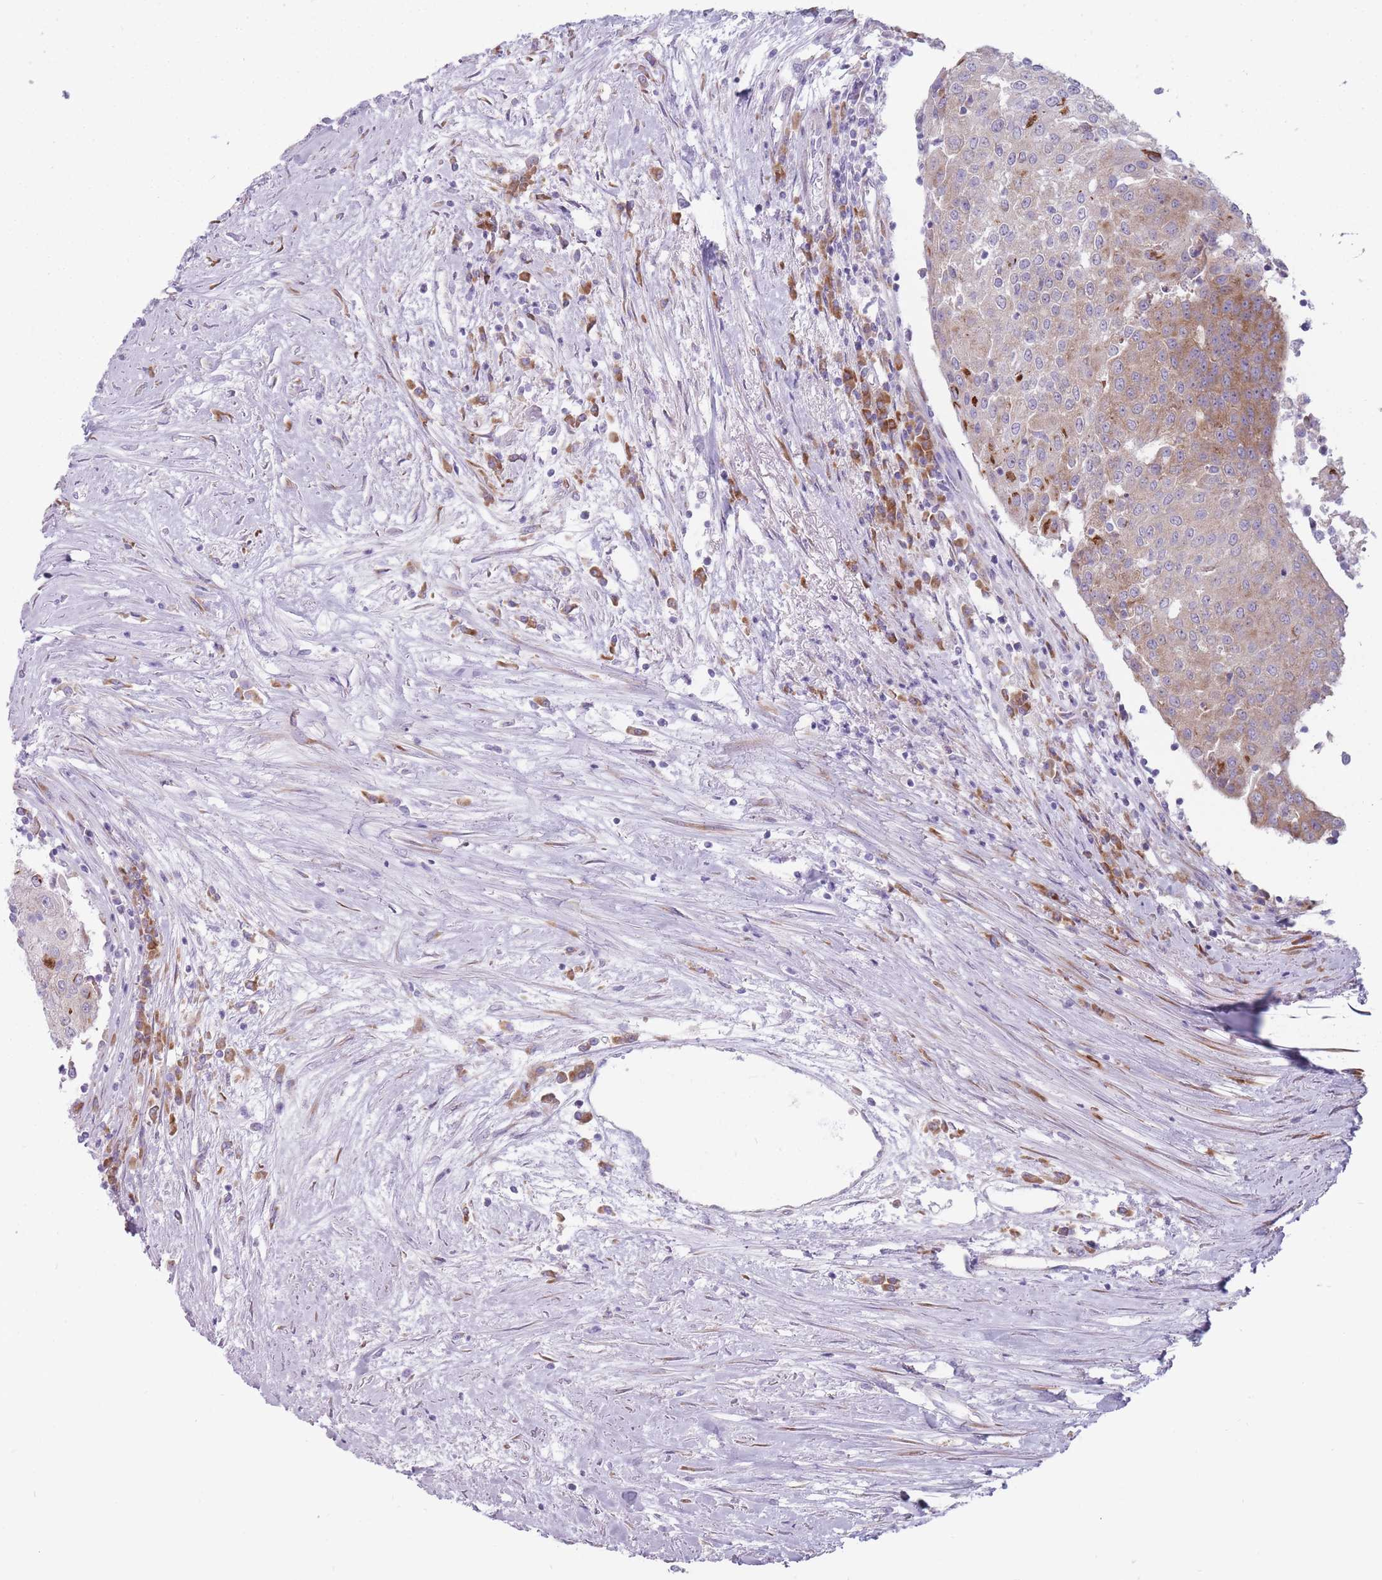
{"staining": {"intensity": "moderate", "quantity": "25%-75%", "location": "cytoplasmic/membranous"}, "tissue": "urothelial cancer", "cell_type": "Tumor cells", "image_type": "cancer", "snomed": [{"axis": "morphology", "description": "Urothelial carcinoma, High grade"}, {"axis": "topography", "description": "Urinary bladder"}], "caption": "About 25%-75% of tumor cells in high-grade urothelial carcinoma reveal moderate cytoplasmic/membranous protein staining as visualized by brown immunohistochemical staining.", "gene": "RPL18", "patient": {"sex": "female", "age": 85}}